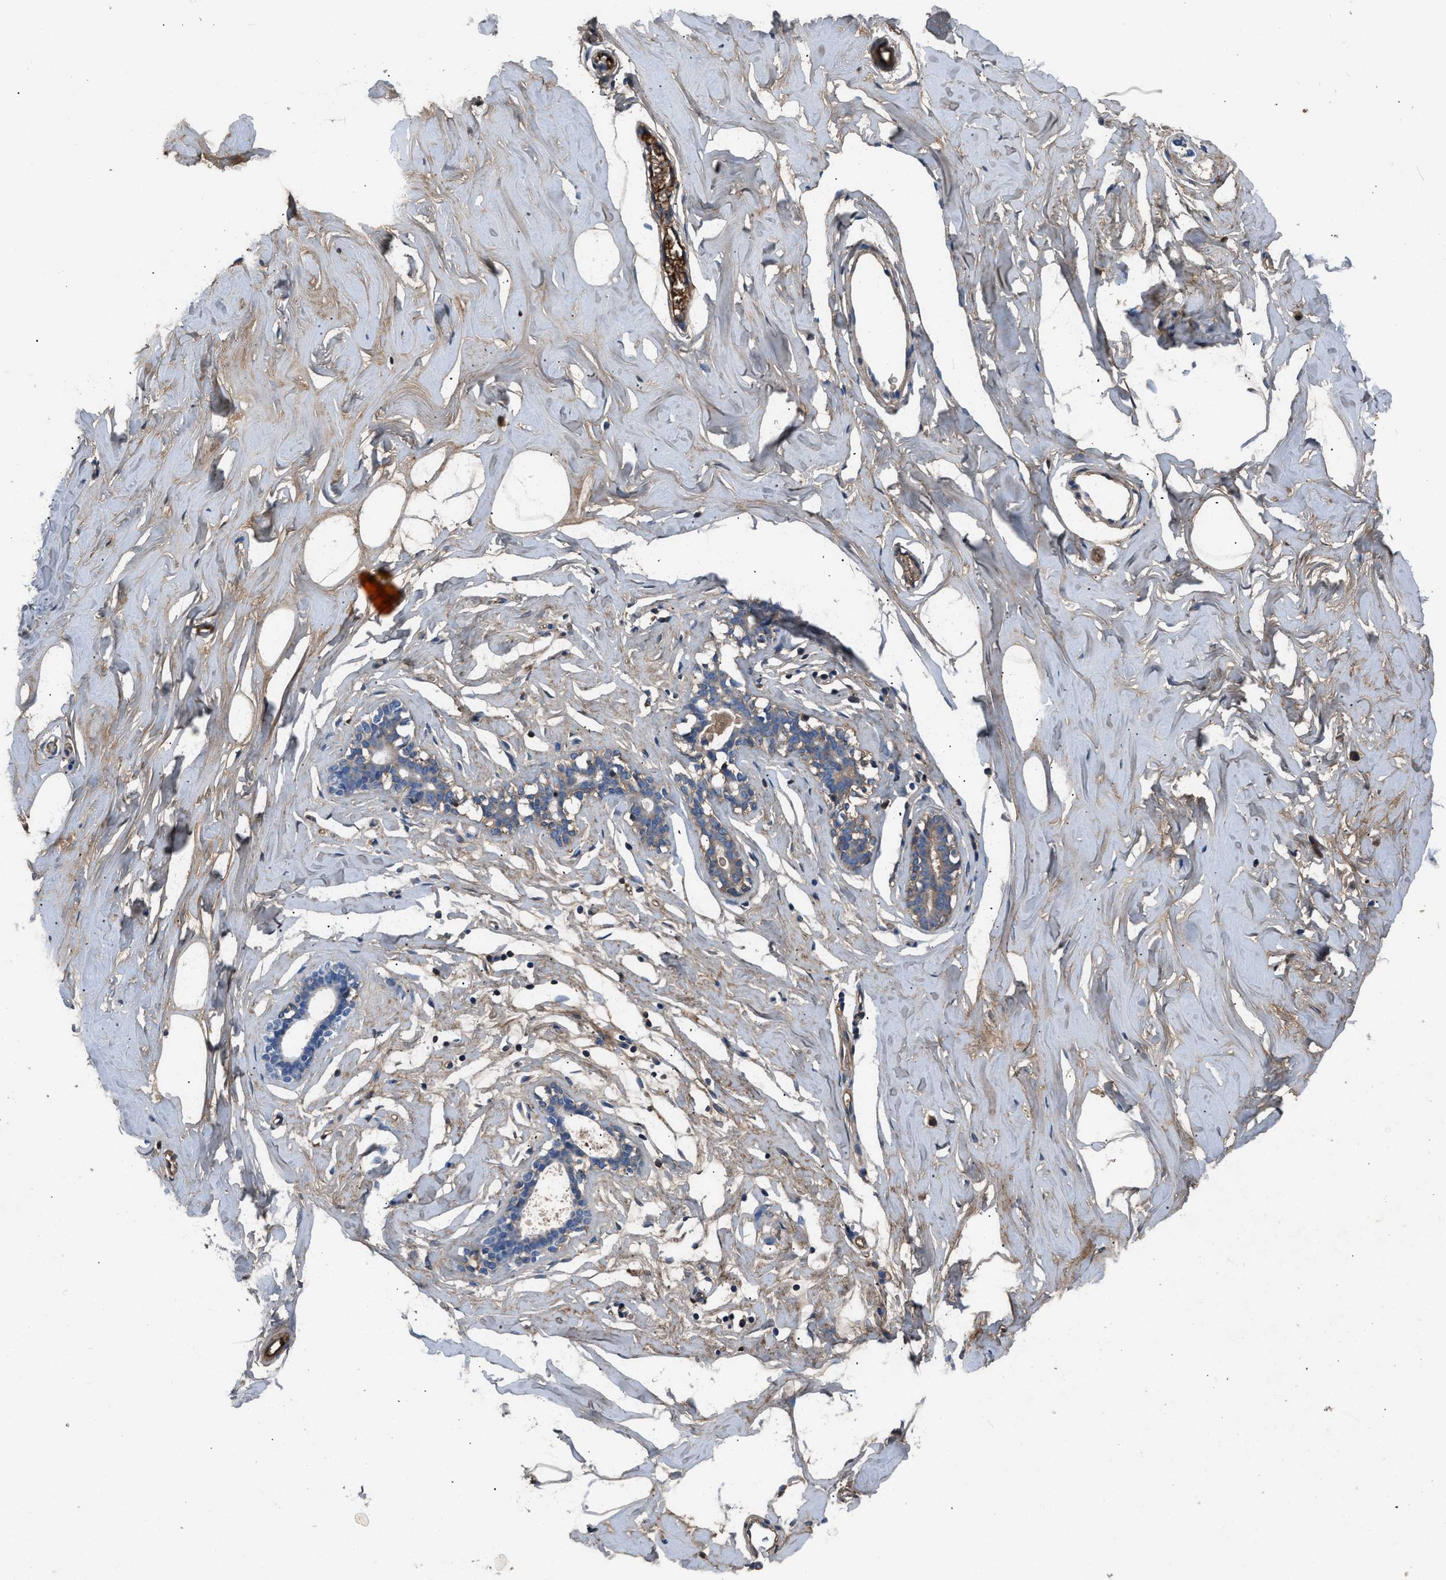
{"staining": {"intensity": "negative", "quantity": "none", "location": "none"}, "tissue": "adipose tissue", "cell_type": "Adipocytes", "image_type": "normal", "snomed": [{"axis": "morphology", "description": "Normal tissue, NOS"}, {"axis": "morphology", "description": "Fibrosis, NOS"}, {"axis": "topography", "description": "Breast"}, {"axis": "topography", "description": "Adipose tissue"}], "caption": "This is a image of immunohistochemistry (IHC) staining of normal adipose tissue, which shows no positivity in adipocytes.", "gene": "STC1", "patient": {"sex": "female", "age": 39}}